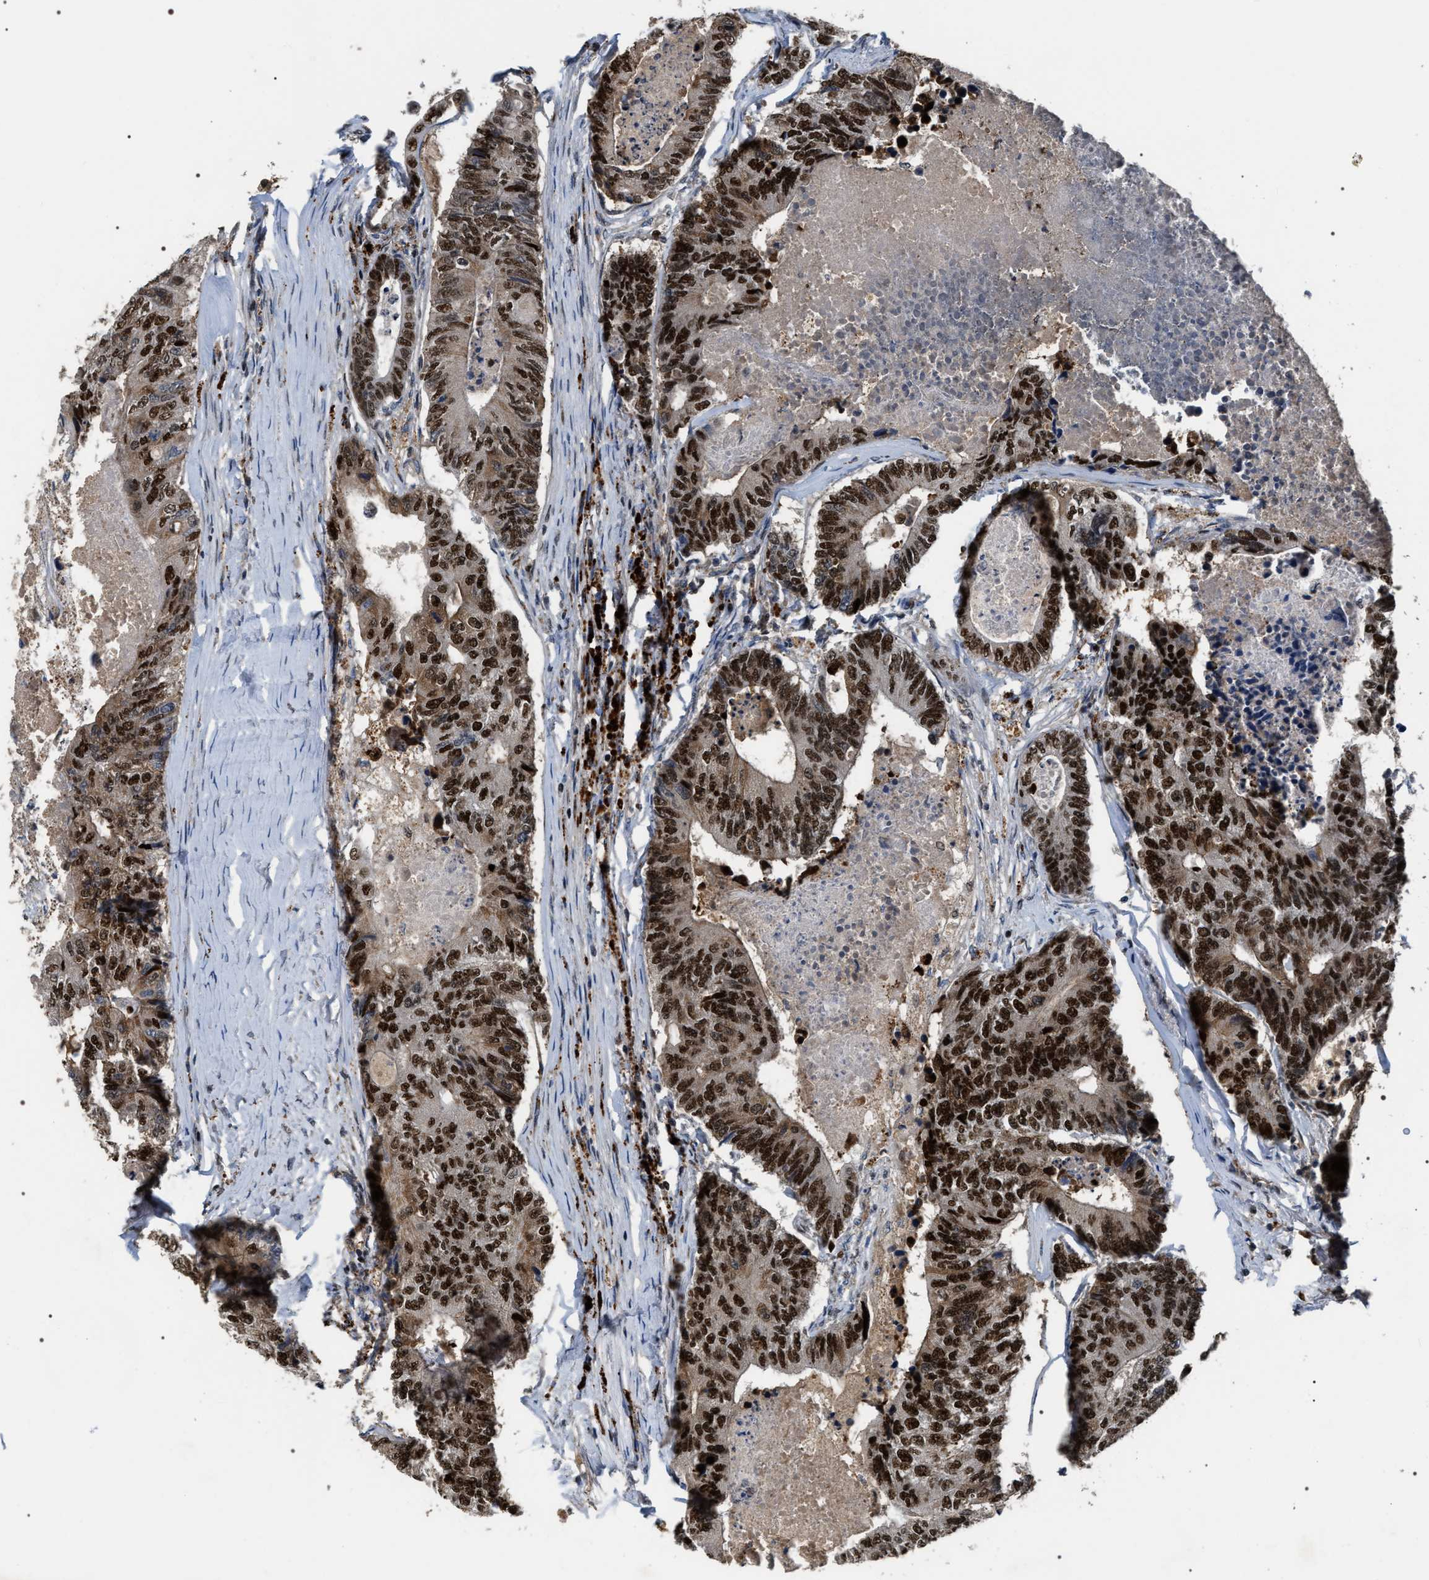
{"staining": {"intensity": "strong", "quantity": ">75%", "location": "nuclear"}, "tissue": "colorectal cancer", "cell_type": "Tumor cells", "image_type": "cancer", "snomed": [{"axis": "morphology", "description": "Adenocarcinoma, NOS"}, {"axis": "topography", "description": "Colon"}], "caption": "Strong nuclear positivity for a protein is identified in approximately >75% of tumor cells of colorectal cancer (adenocarcinoma) using immunohistochemistry.", "gene": "C7orf25", "patient": {"sex": "female", "age": 67}}